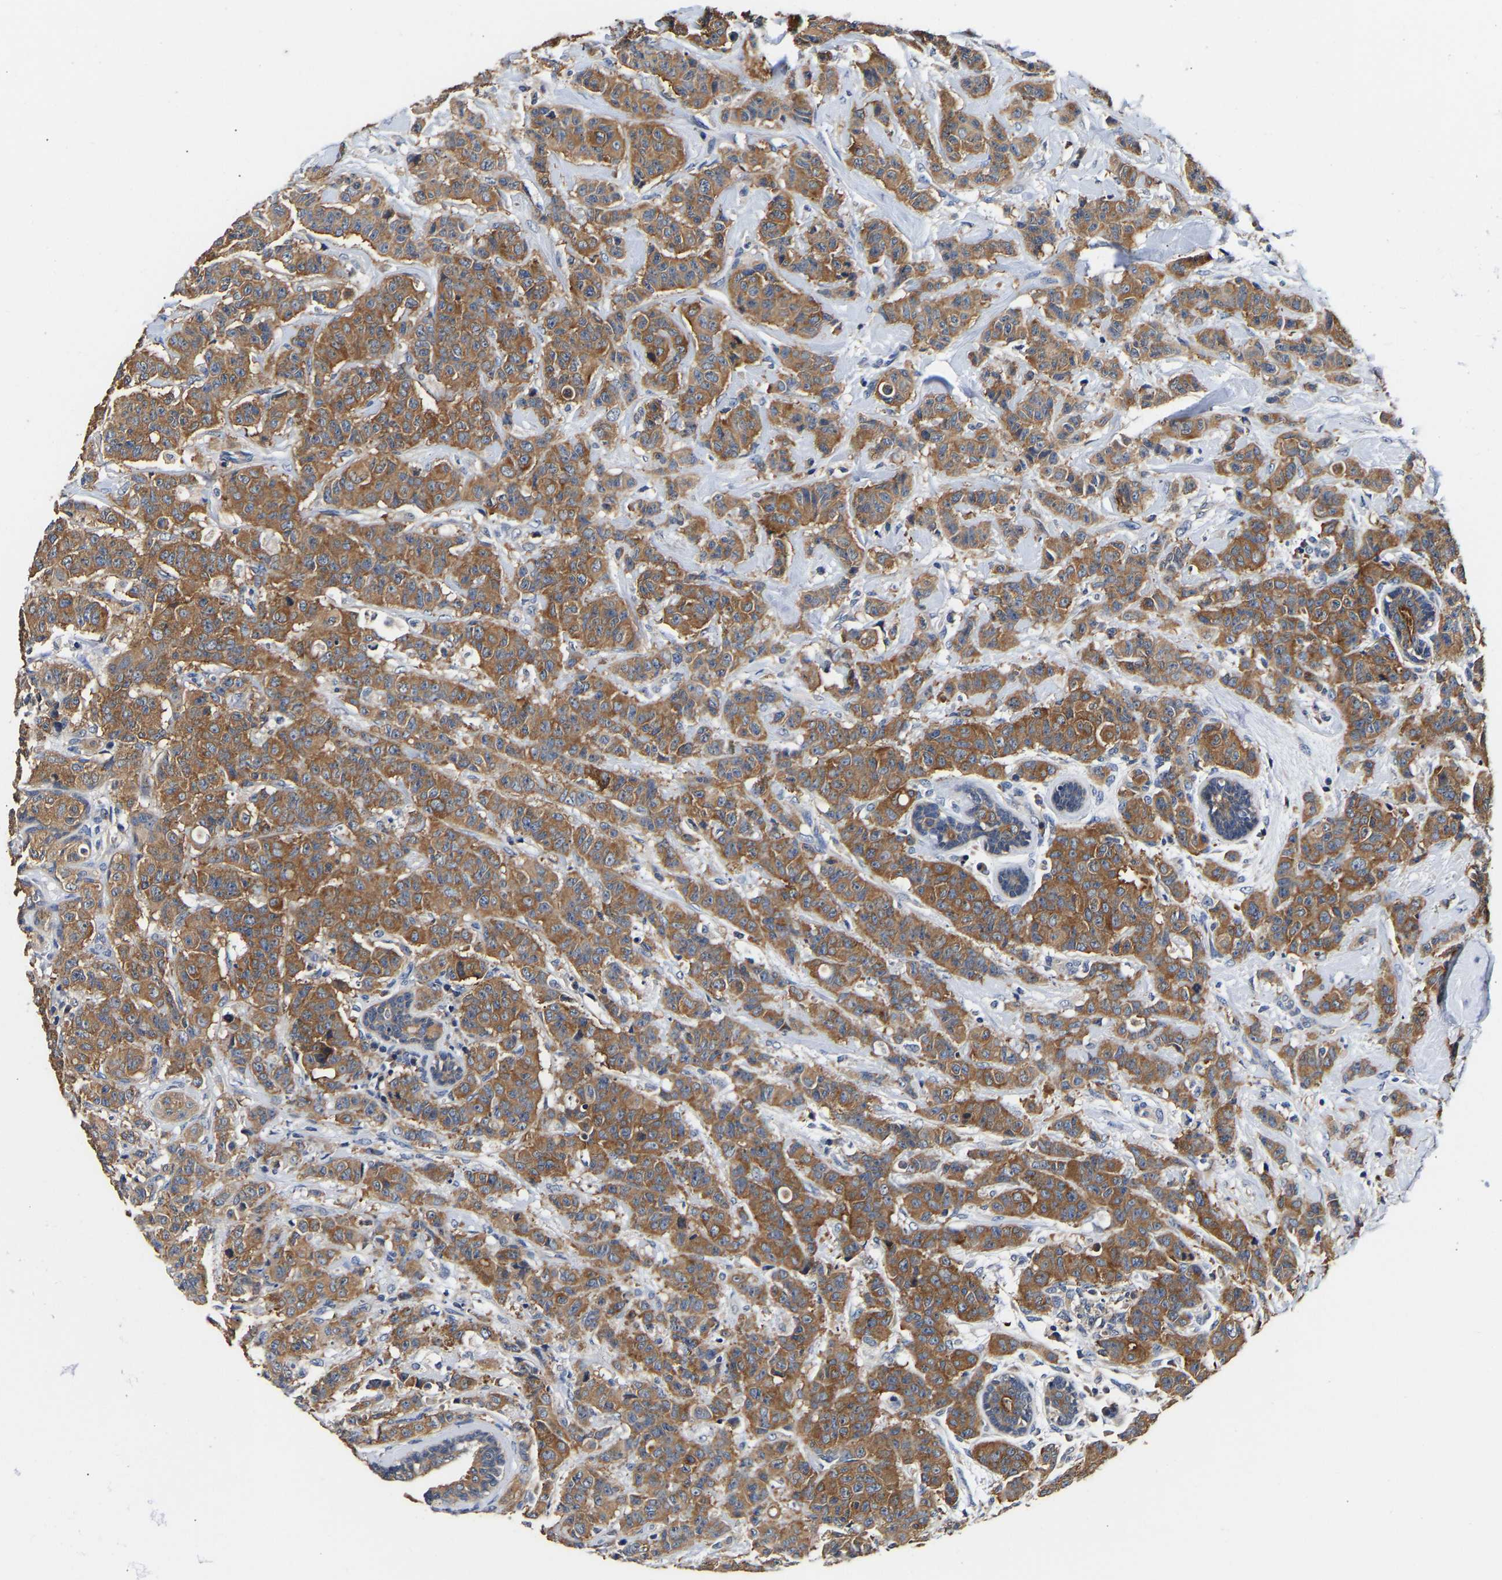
{"staining": {"intensity": "moderate", "quantity": ">75%", "location": "cytoplasmic/membranous"}, "tissue": "breast cancer", "cell_type": "Tumor cells", "image_type": "cancer", "snomed": [{"axis": "morphology", "description": "Normal tissue, NOS"}, {"axis": "morphology", "description": "Duct carcinoma"}, {"axis": "topography", "description": "Breast"}], "caption": "Protein staining by immunohistochemistry (IHC) displays moderate cytoplasmic/membranous staining in about >75% of tumor cells in breast infiltrating ductal carcinoma. The staining is performed using DAB (3,3'-diaminobenzidine) brown chromogen to label protein expression. The nuclei are counter-stained blue using hematoxylin.", "gene": "LRBA", "patient": {"sex": "female", "age": 40}}